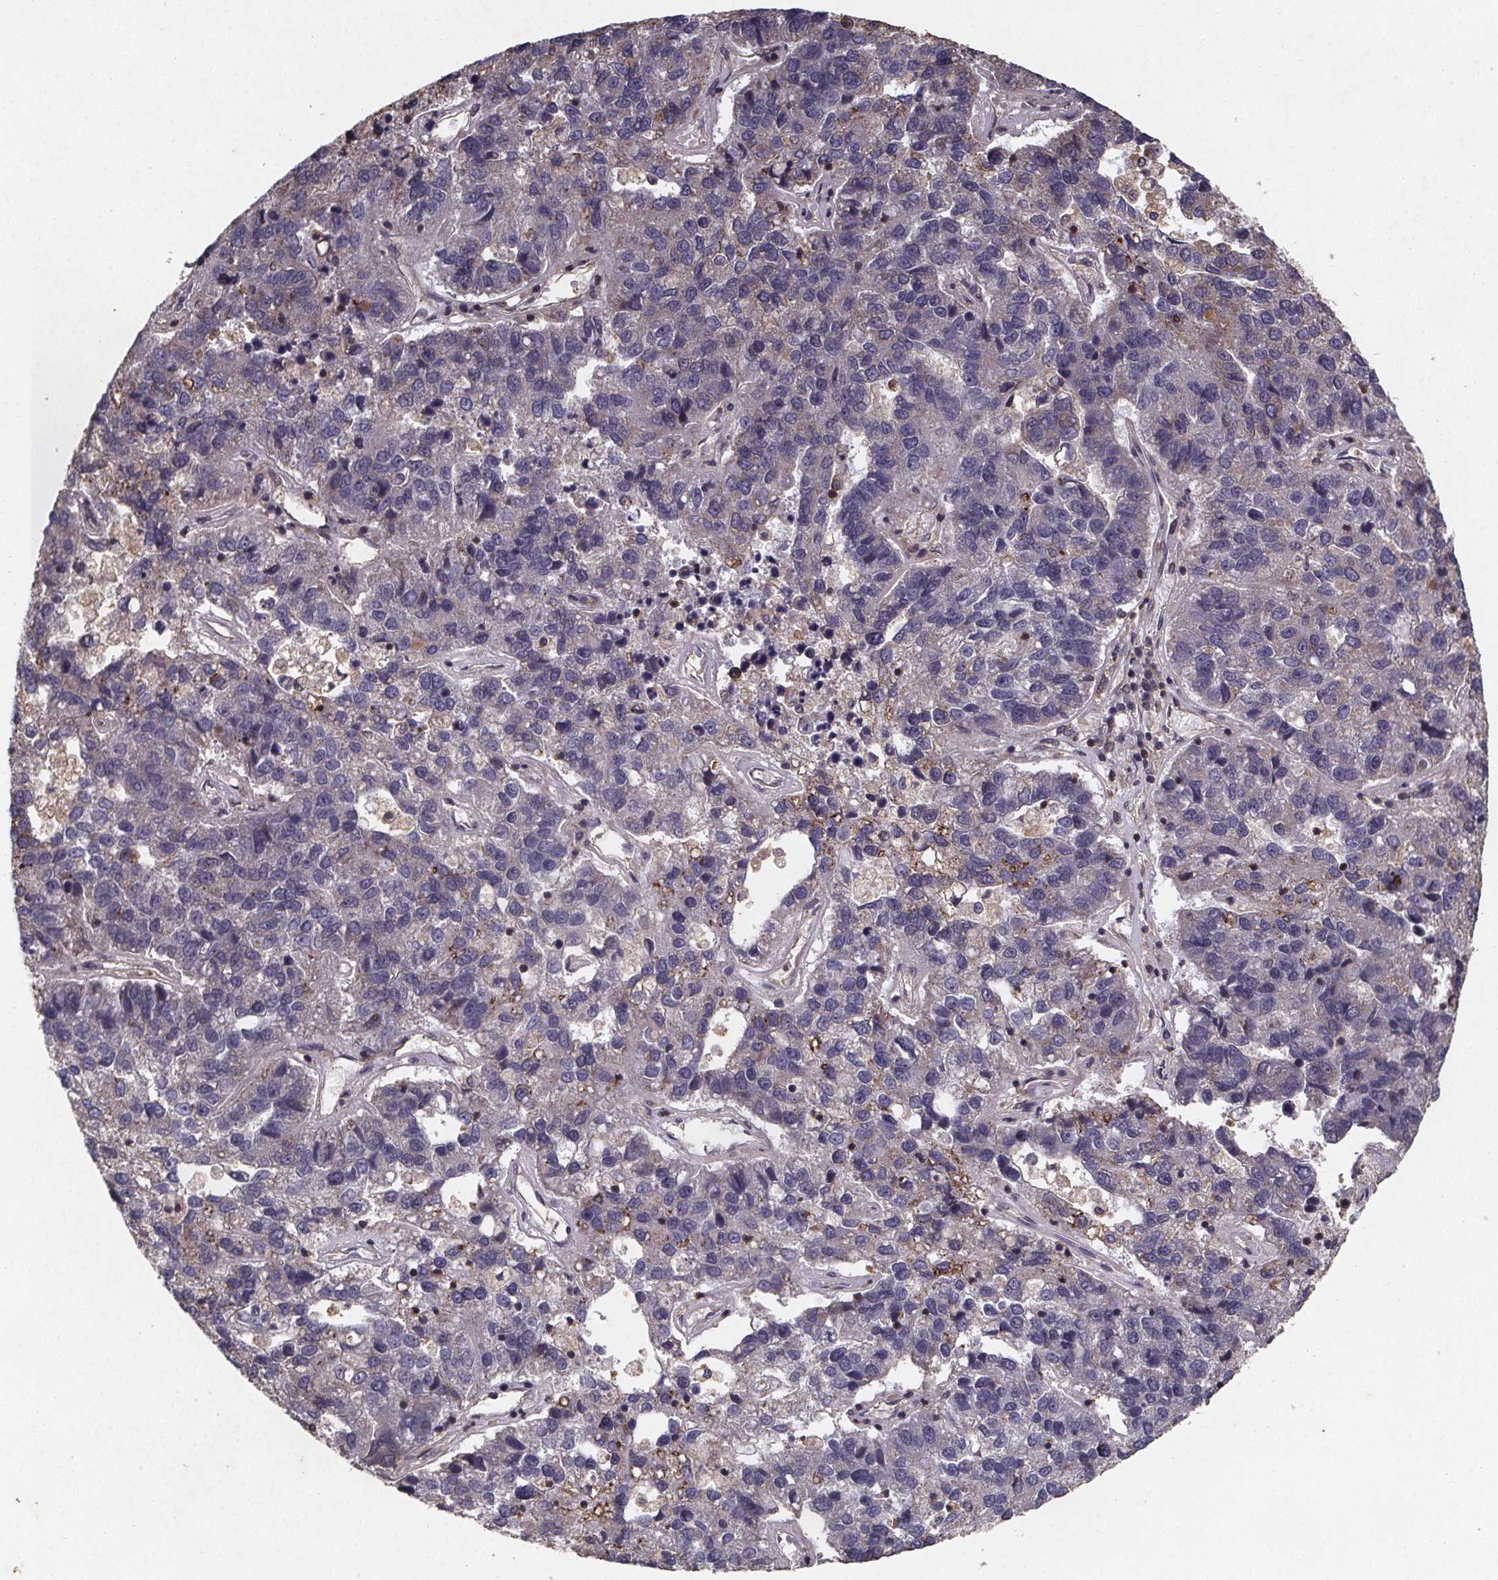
{"staining": {"intensity": "negative", "quantity": "none", "location": "none"}, "tissue": "pancreatic cancer", "cell_type": "Tumor cells", "image_type": "cancer", "snomed": [{"axis": "morphology", "description": "Adenocarcinoma, NOS"}, {"axis": "topography", "description": "Pancreas"}], "caption": "Immunohistochemical staining of pancreatic cancer shows no significant positivity in tumor cells.", "gene": "PIERCE2", "patient": {"sex": "female", "age": 61}}